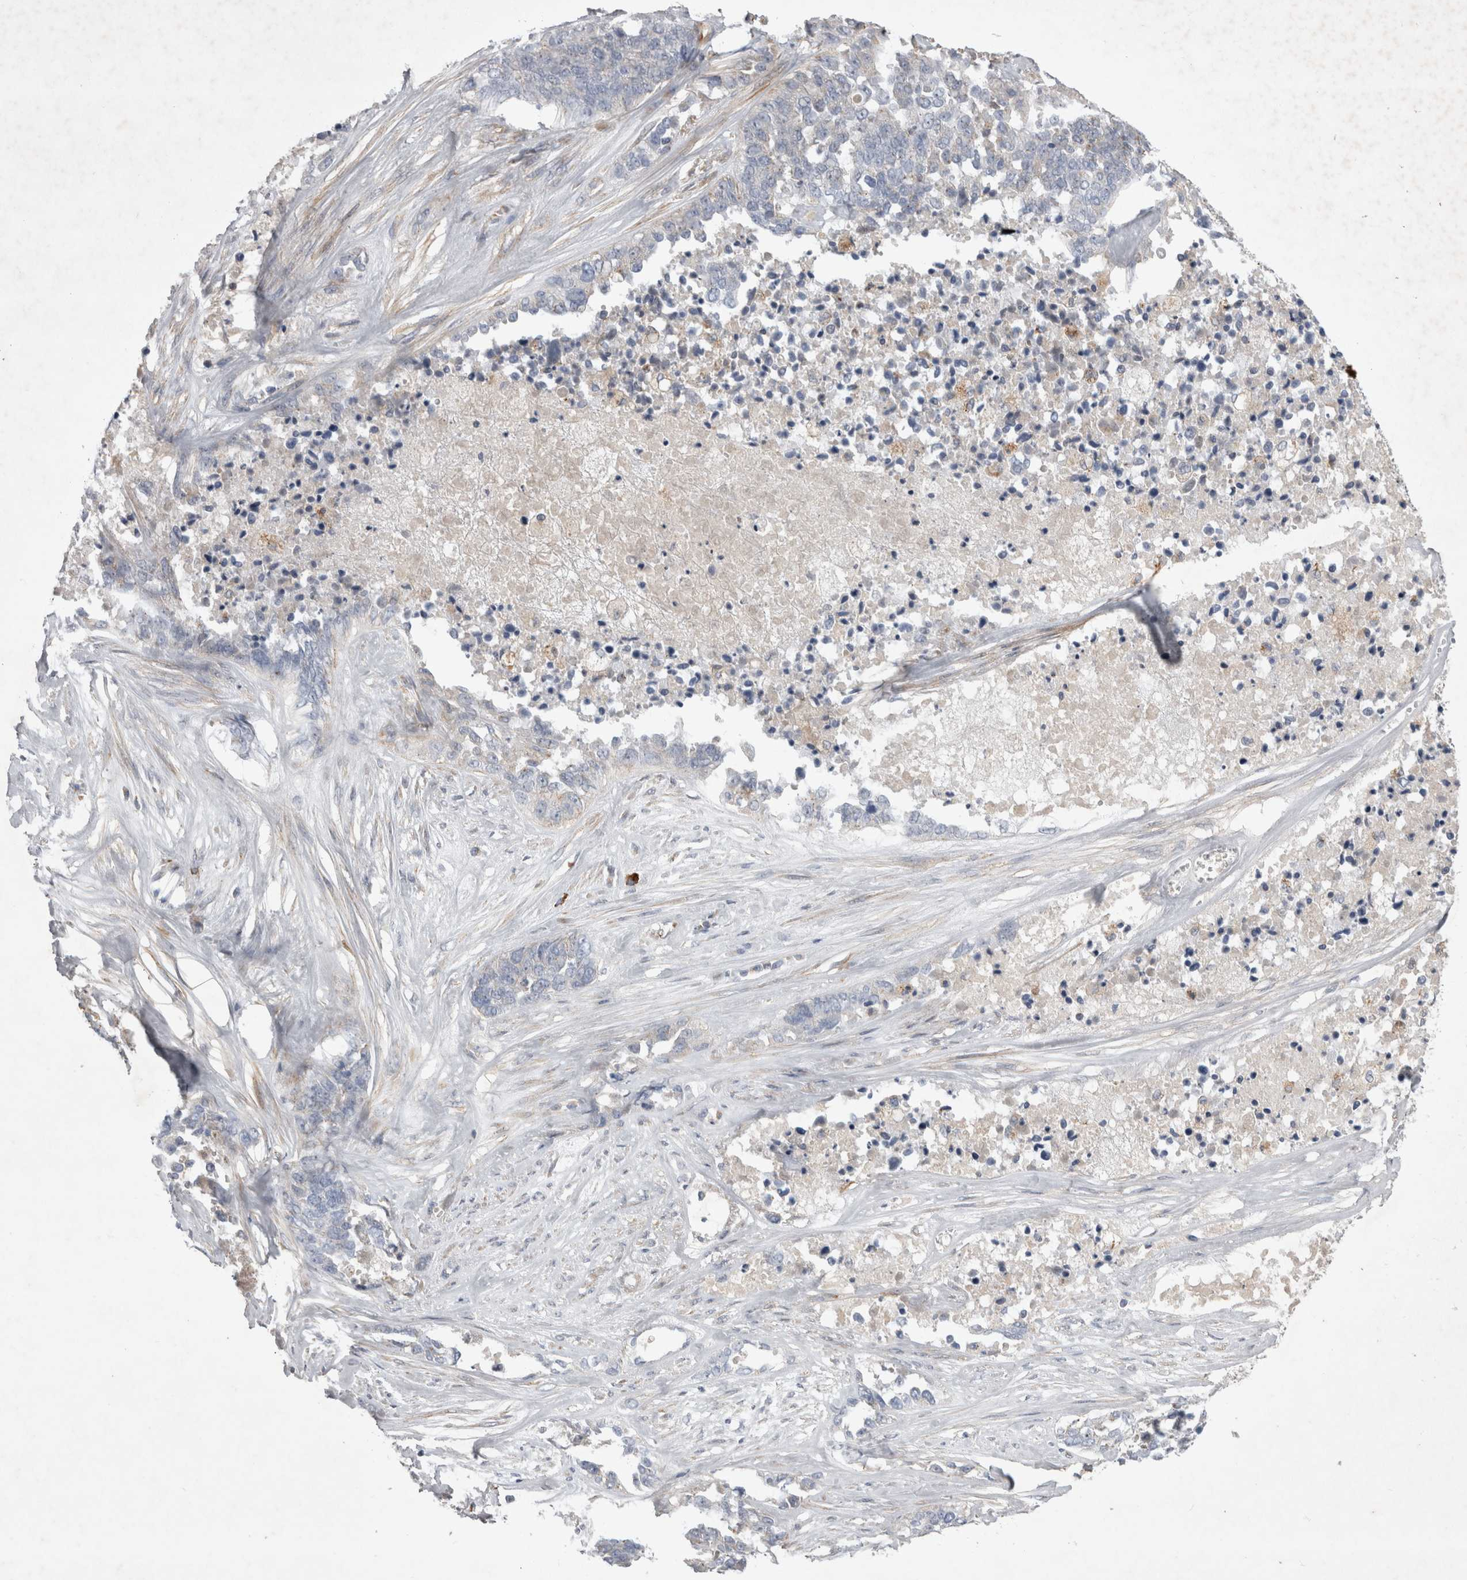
{"staining": {"intensity": "negative", "quantity": "none", "location": "none"}, "tissue": "ovarian cancer", "cell_type": "Tumor cells", "image_type": "cancer", "snomed": [{"axis": "morphology", "description": "Cystadenocarcinoma, serous, NOS"}, {"axis": "topography", "description": "Ovary"}], "caption": "High power microscopy image of an immunohistochemistry histopathology image of ovarian cancer (serous cystadenocarcinoma), revealing no significant expression in tumor cells. (Brightfield microscopy of DAB IHC at high magnification).", "gene": "STRADB", "patient": {"sex": "female", "age": 44}}